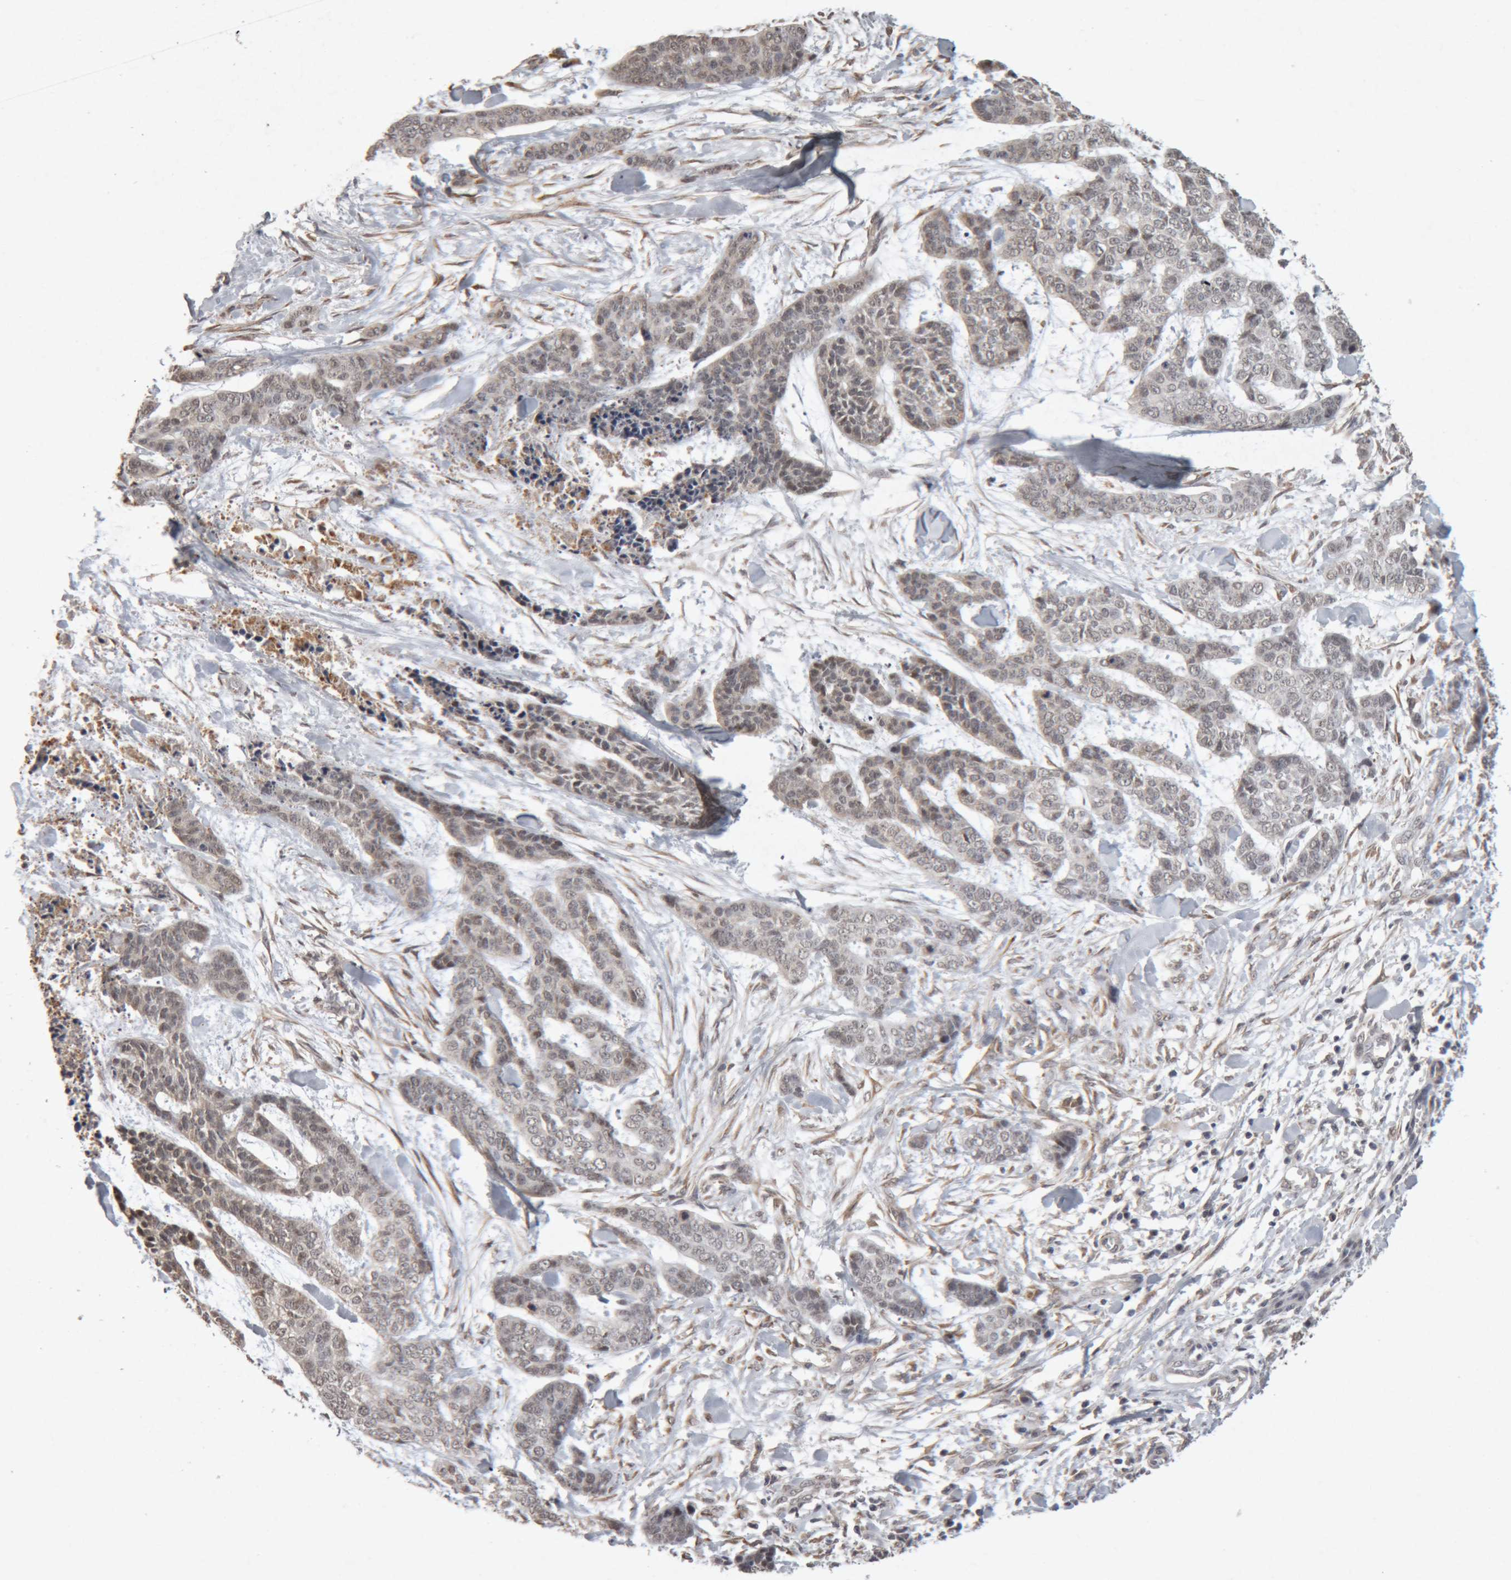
{"staining": {"intensity": "weak", "quantity": "25%-75%", "location": "nuclear"}, "tissue": "skin cancer", "cell_type": "Tumor cells", "image_type": "cancer", "snomed": [{"axis": "morphology", "description": "Basal cell carcinoma"}, {"axis": "topography", "description": "Skin"}], "caption": "This image shows basal cell carcinoma (skin) stained with immunohistochemistry (IHC) to label a protein in brown. The nuclear of tumor cells show weak positivity for the protein. Nuclei are counter-stained blue.", "gene": "MEP1A", "patient": {"sex": "female", "age": 64}}